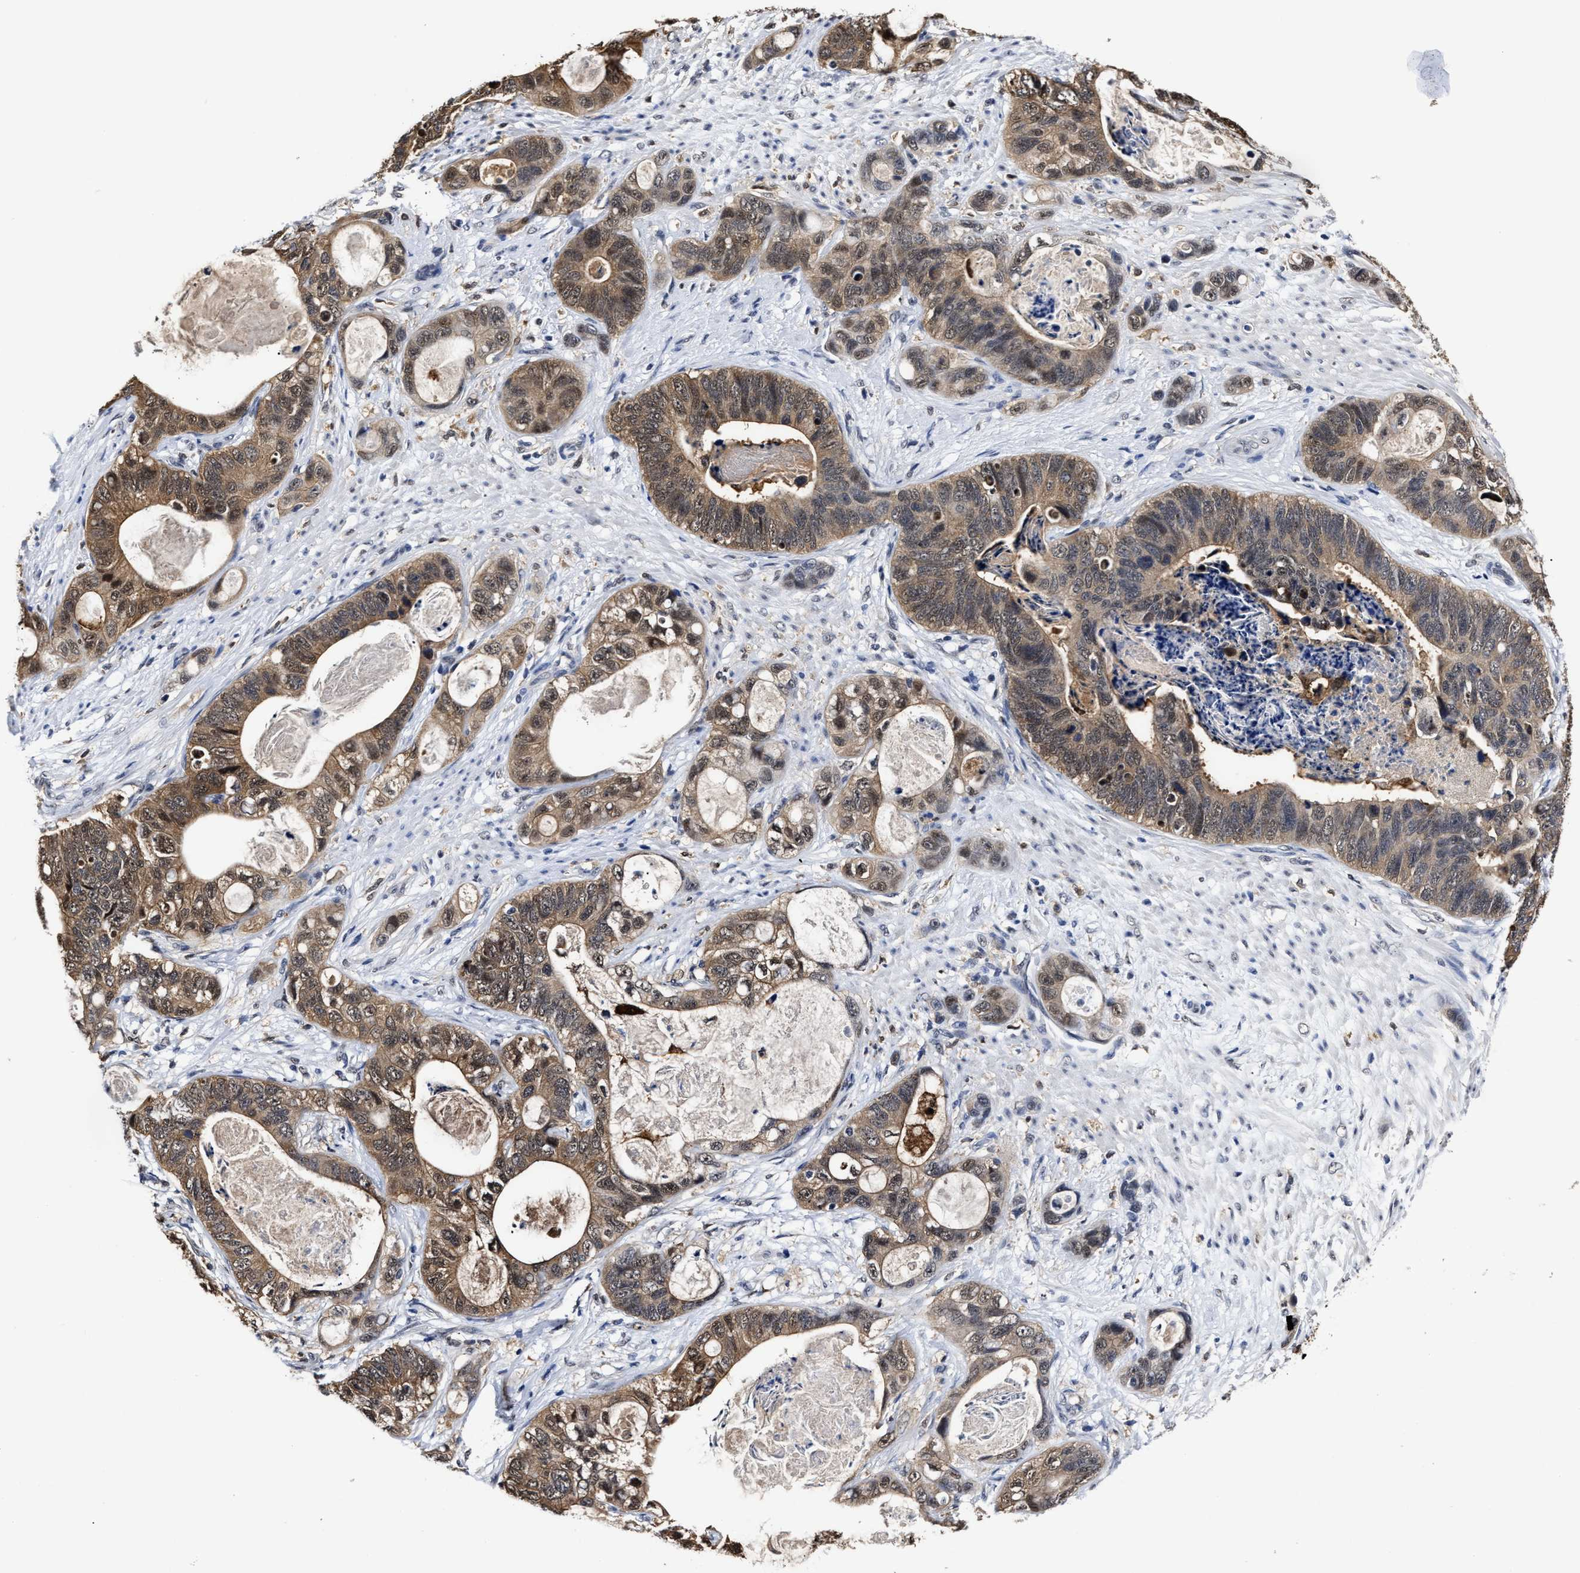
{"staining": {"intensity": "moderate", "quantity": ">75%", "location": "cytoplasmic/membranous,nuclear"}, "tissue": "stomach cancer", "cell_type": "Tumor cells", "image_type": "cancer", "snomed": [{"axis": "morphology", "description": "Normal tissue, NOS"}, {"axis": "morphology", "description": "Adenocarcinoma, NOS"}, {"axis": "topography", "description": "Stomach"}], "caption": "IHC of human stomach cancer reveals medium levels of moderate cytoplasmic/membranous and nuclear positivity in approximately >75% of tumor cells. (Stains: DAB in brown, nuclei in blue, Microscopy: brightfield microscopy at high magnification).", "gene": "PRPF4B", "patient": {"sex": "female", "age": 89}}